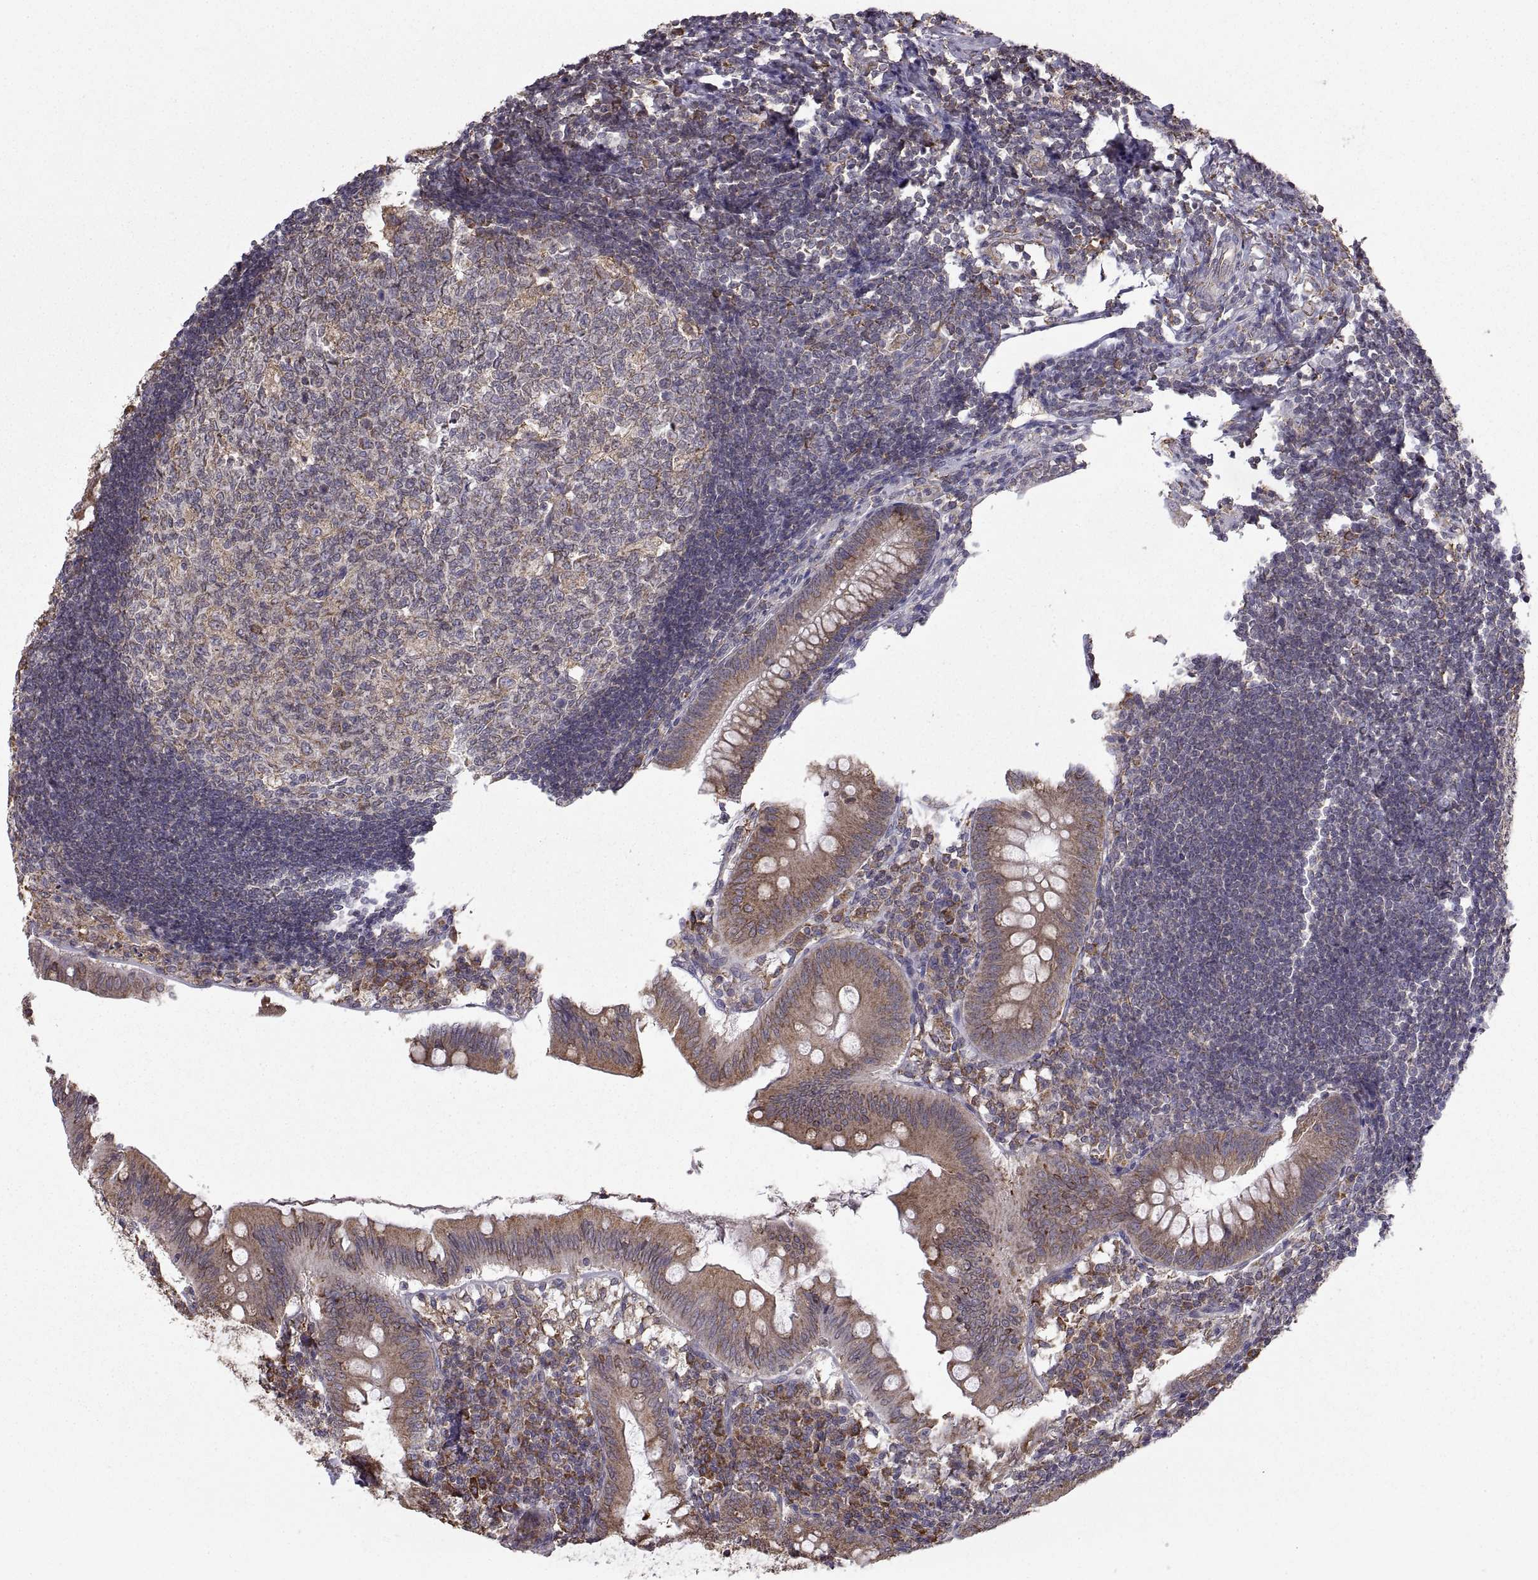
{"staining": {"intensity": "moderate", "quantity": ">75%", "location": "cytoplasmic/membranous"}, "tissue": "appendix", "cell_type": "Glandular cells", "image_type": "normal", "snomed": [{"axis": "morphology", "description": "Normal tissue, NOS"}, {"axis": "morphology", "description": "Inflammation, NOS"}, {"axis": "topography", "description": "Appendix"}], "caption": "A micrograph showing moderate cytoplasmic/membranous staining in approximately >75% of glandular cells in benign appendix, as visualized by brown immunohistochemical staining.", "gene": "PDIA3", "patient": {"sex": "male", "age": 16}}